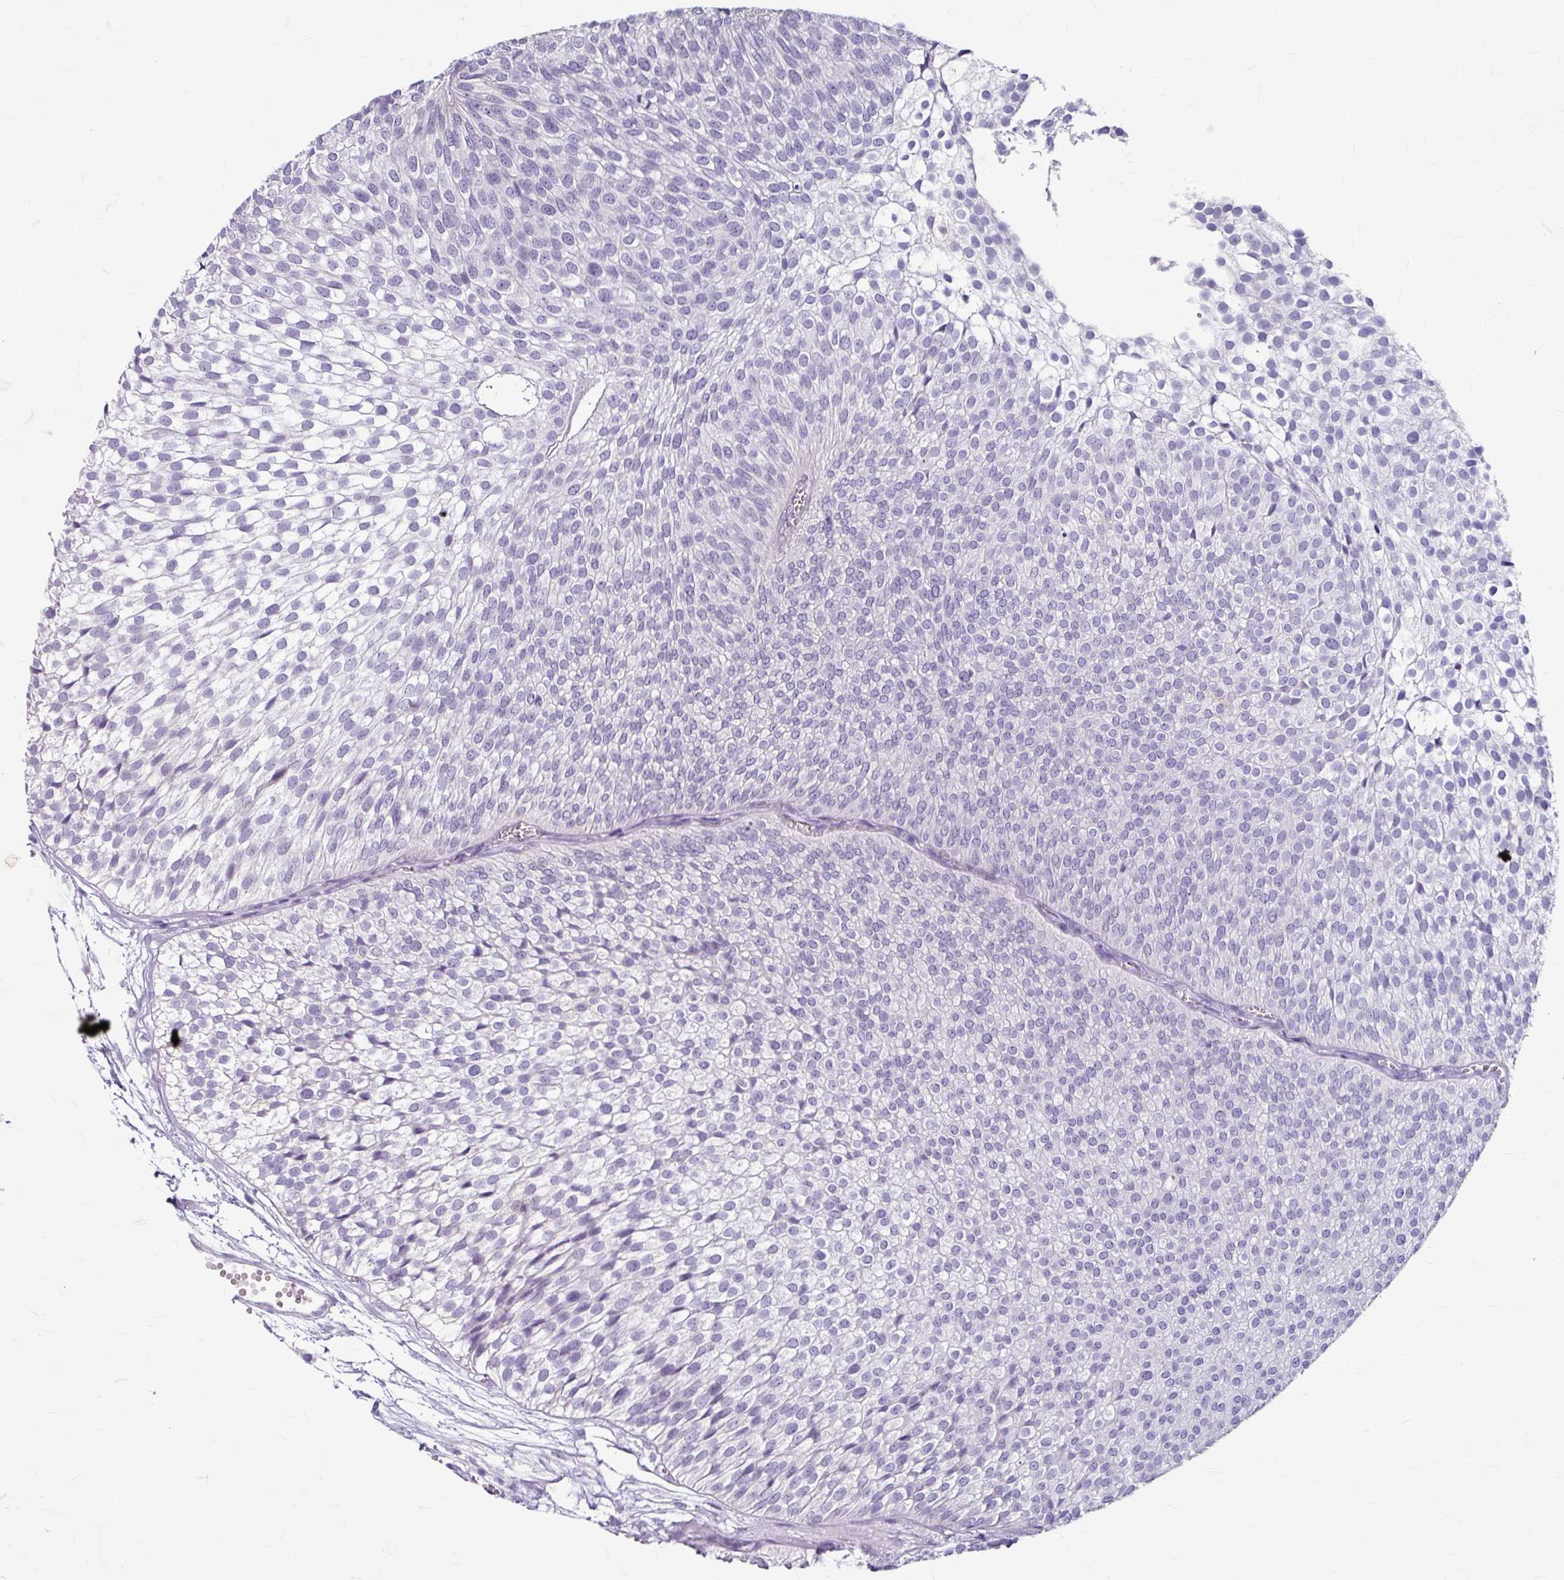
{"staining": {"intensity": "negative", "quantity": "none", "location": "none"}, "tissue": "urothelial cancer", "cell_type": "Tumor cells", "image_type": "cancer", "snomed": [{"axis": "morphology", "description": "Urothelial carcinoma, Low grade"}, {"axis": "topography", "description": "Urinary bladder"}], "caption": "A histopathology image of human urothelial cancer is negative for staining in tumor cells.", "gene": "ANKRD1", "patient": {"sex": "male", "age": 91}}